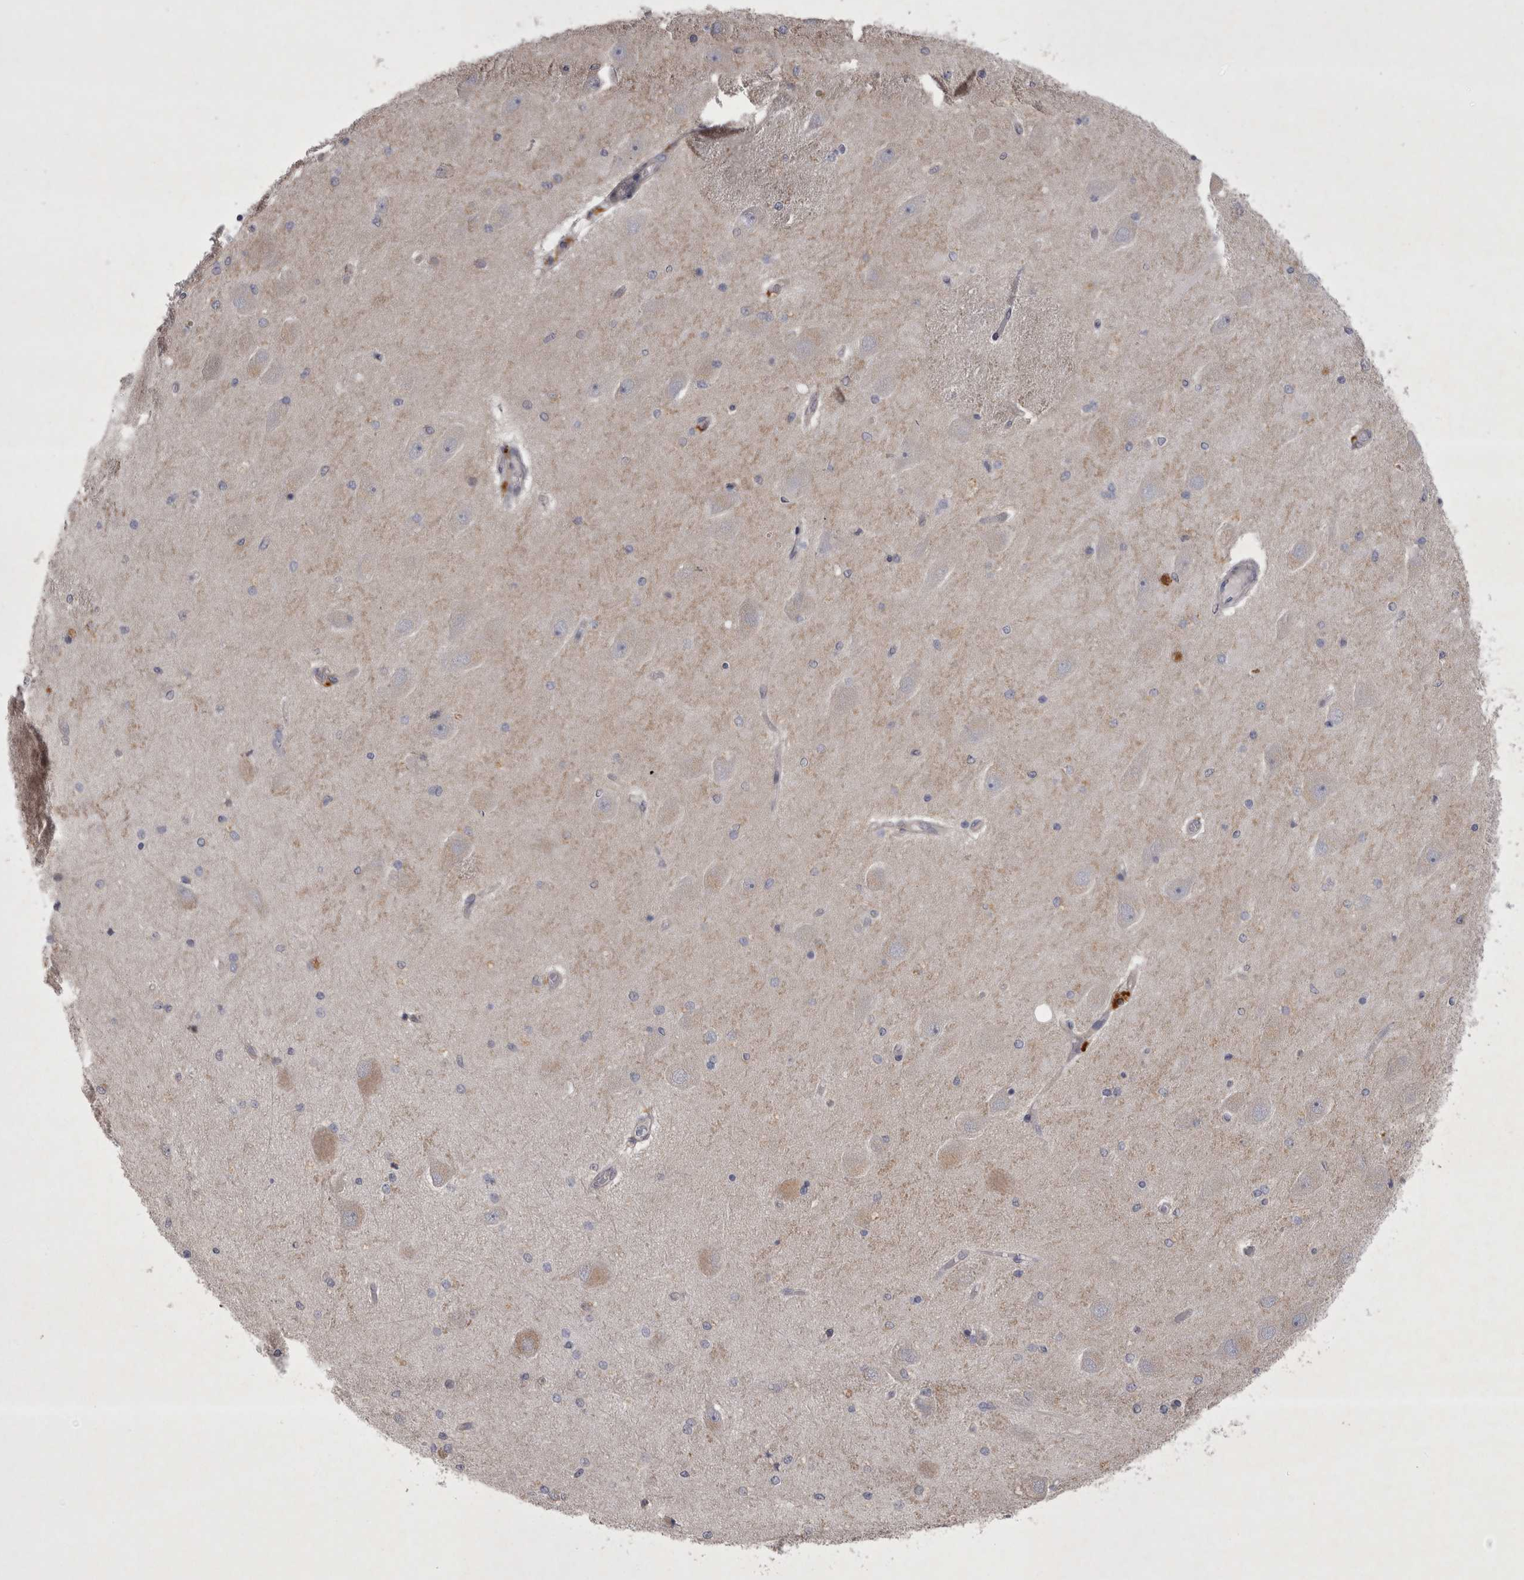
{"staining": {"intensity": "negative", "quantity": "none", "location": "none"}, "tissue": "hippocampus", "cell_type": "Glial cells", "image_type": "normal", "snomed": [{"axis": "morphology", "description": "Normal tissue, NOS"}, {"axis": "topography", "description": "Hippocampus"}], "caption": "Human hippocampus stained for a protein using IHC reveals no staining in glial cells.", "gene": "CTBS", "patient": {"sex": "female", "age": 54}}